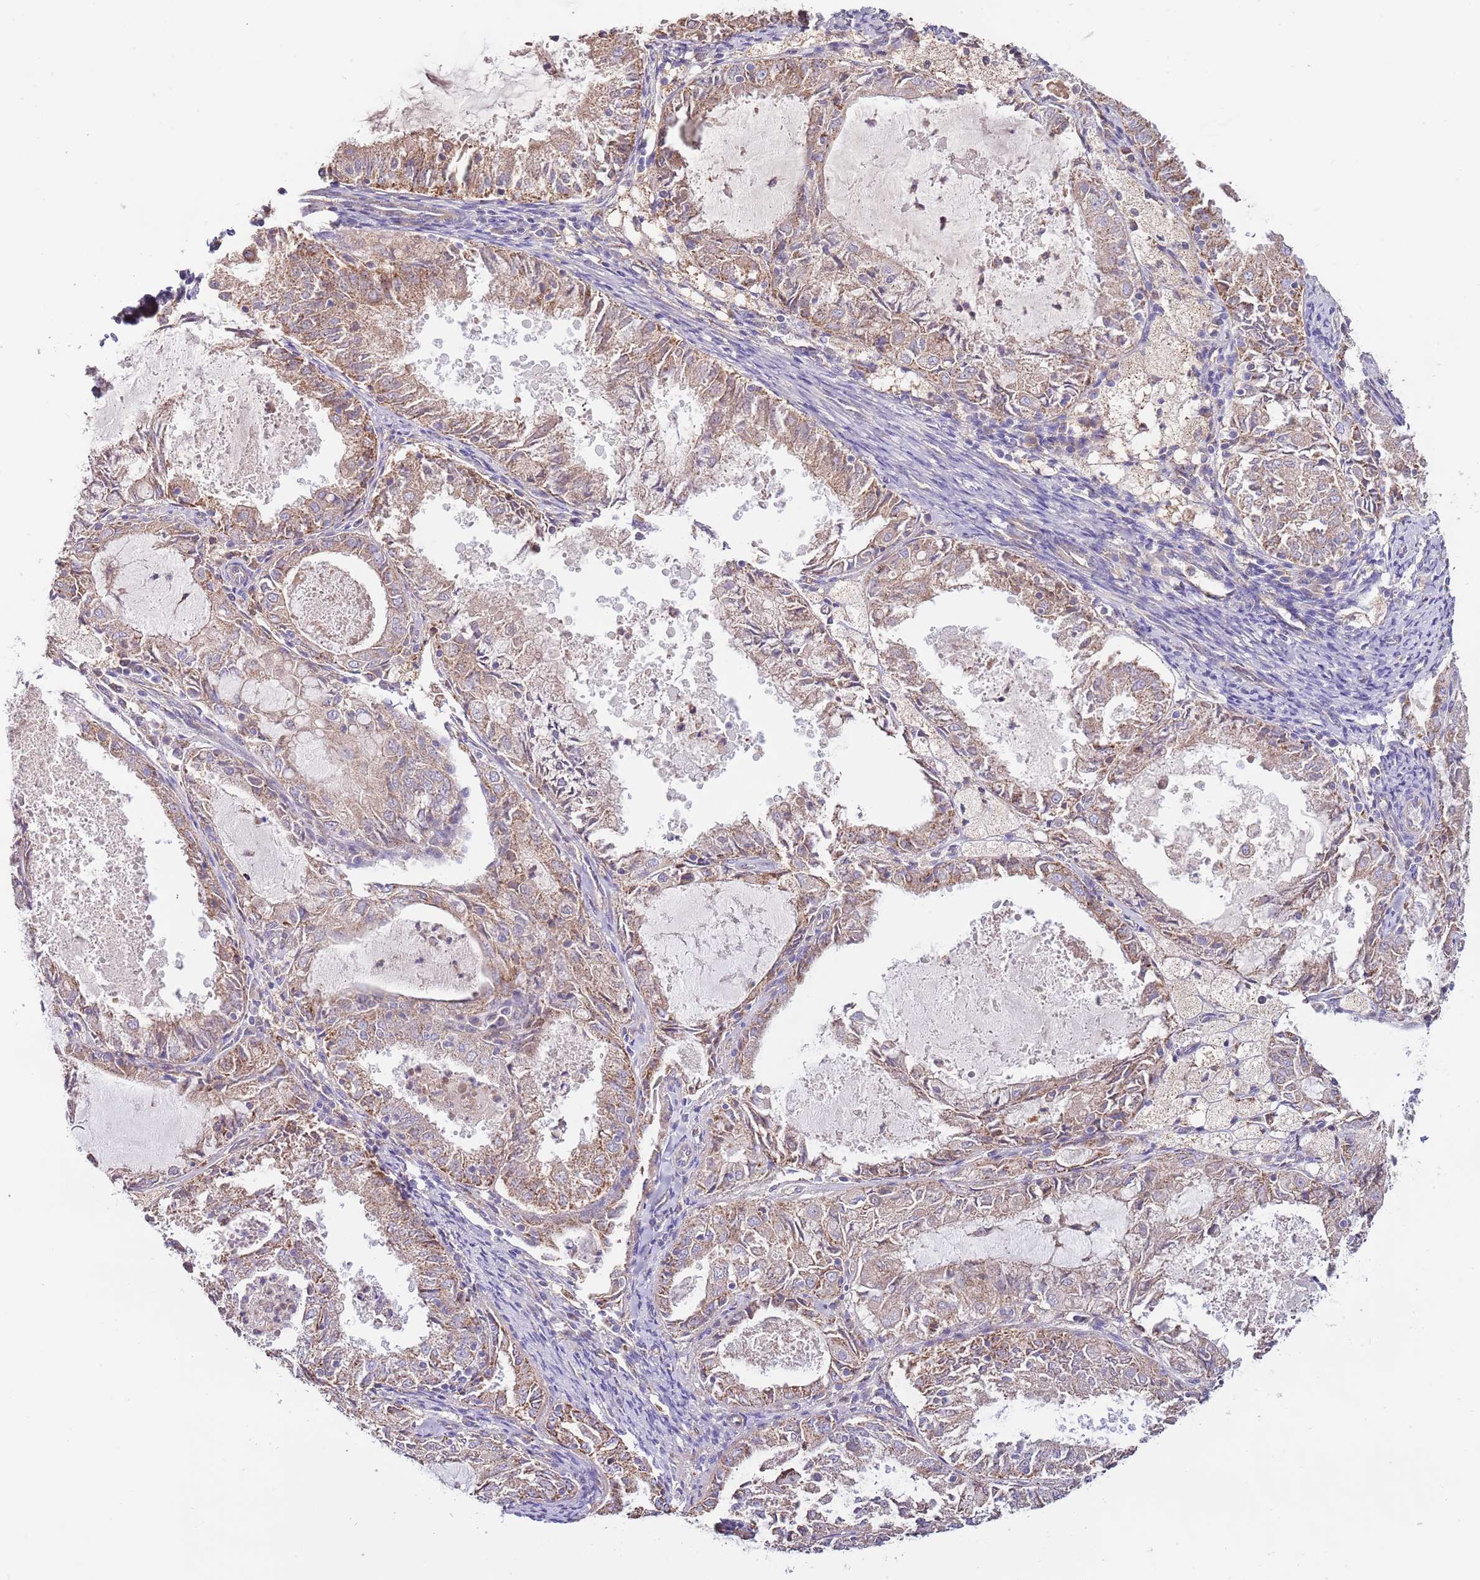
{"staining": {"intensity": "moderate", "quantity": ">75%", "location": "cytoplasmic/membranous"}, "tissue": "endometrial cancer", "cell_type": "Tumor cells", "image_type": "cancer", "snomed": [{"axis": "morphology", "description": "Adenocarcinoma, NOS"}, {"axis": "topography", "description": "Endometrium"}], "caption": "Endometrial cancer (adenocarcinoma) tissue displays moderate cytoplasmic/membranous staining in about >75% of tumor cells, visualized by immunohistochemistry.", "gene": "DOCK6", "patient": {"sex": "female", "age": 57}}